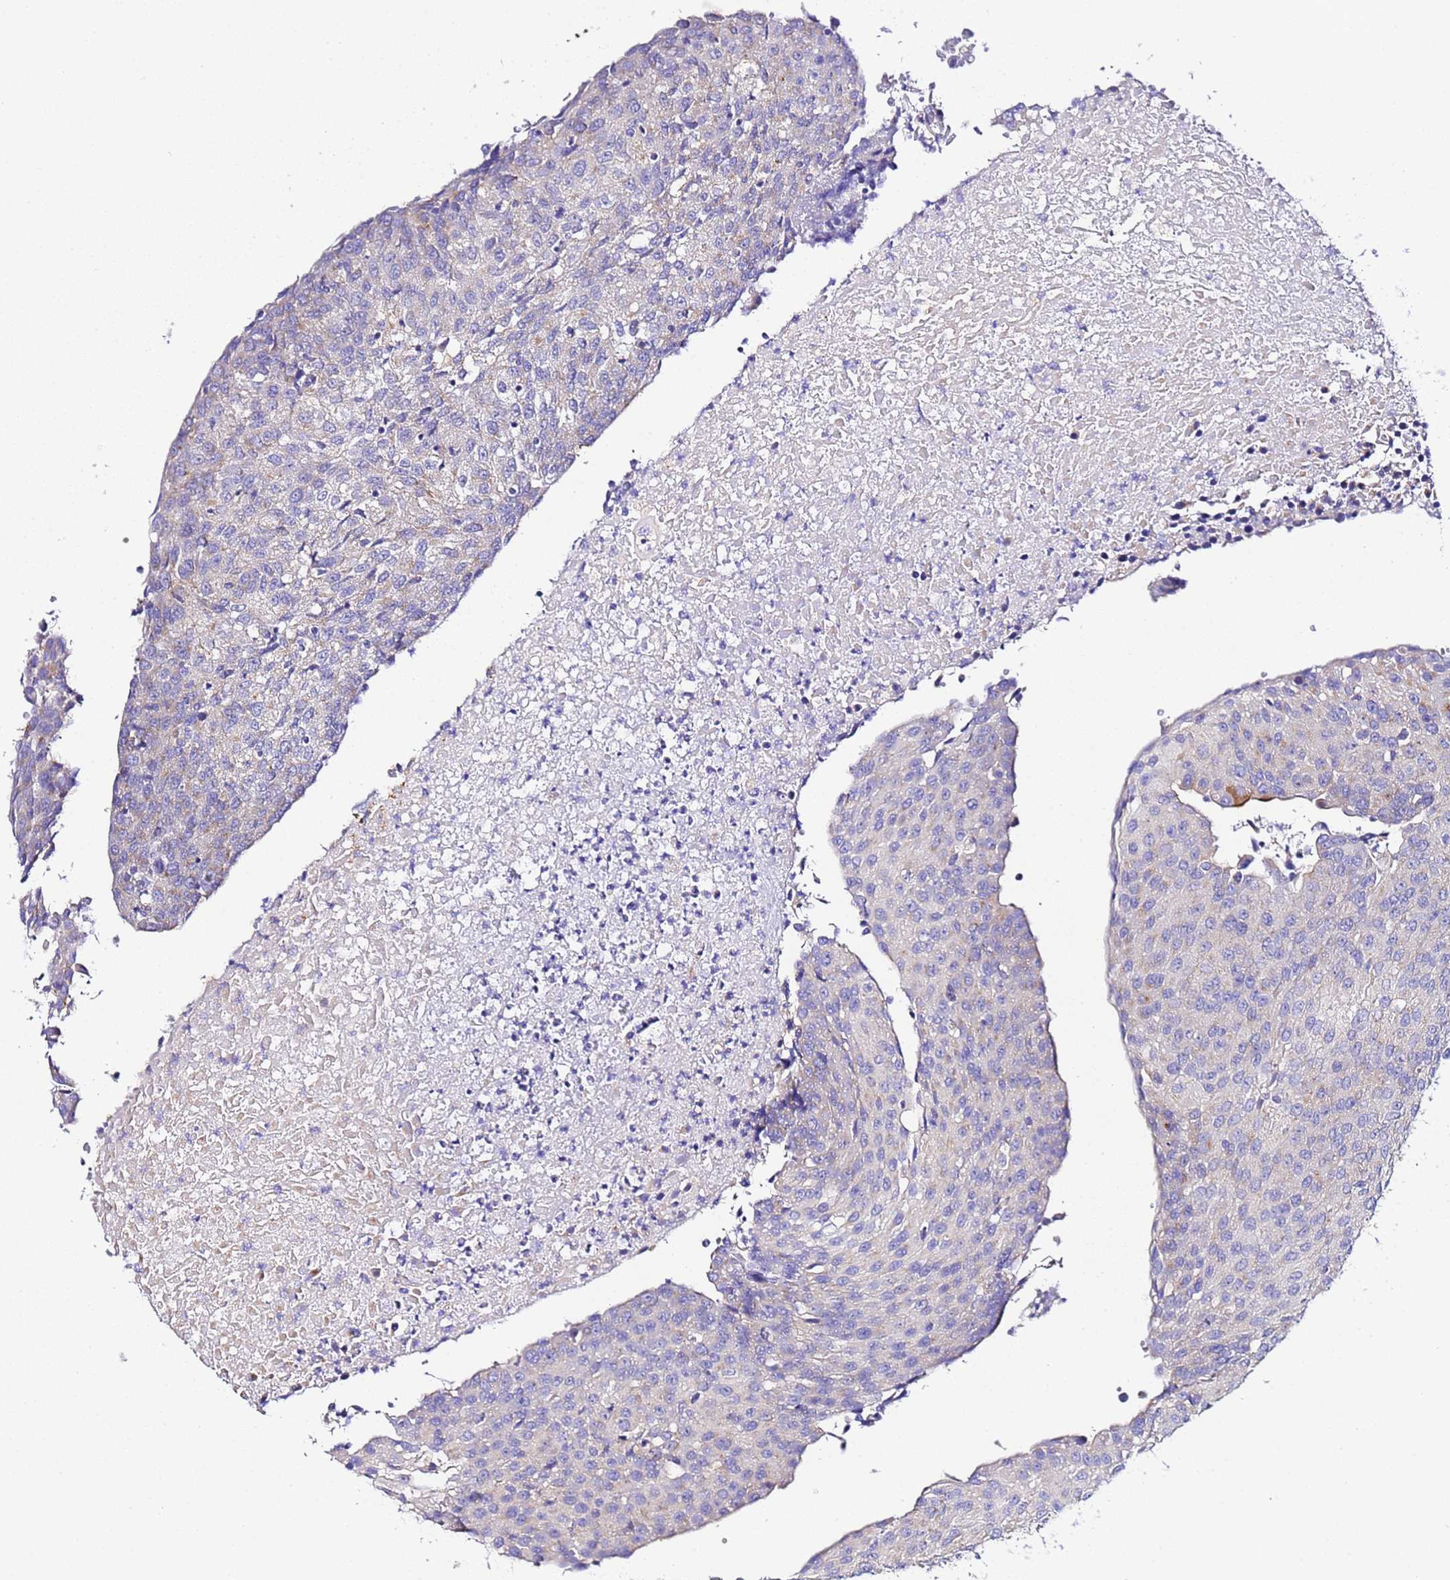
{"staining": {"intensity": "negative", "quantity": "none", "location": "none"}, "tissue": "urothelial cancer", "cell_type": "Tumor cells", "image_type": "cancer", "snomed": [{"axis": "morphology", "description": "Urothelial carcinoma, High grade"}, {"axis": "topography", "description": "Urinary bladder"}], "caption": "Tumor cells show no significant protein positivity in urothelial cancer.", "gene": "VTI1B", "patient": {"sex": "female", "age": 85}}